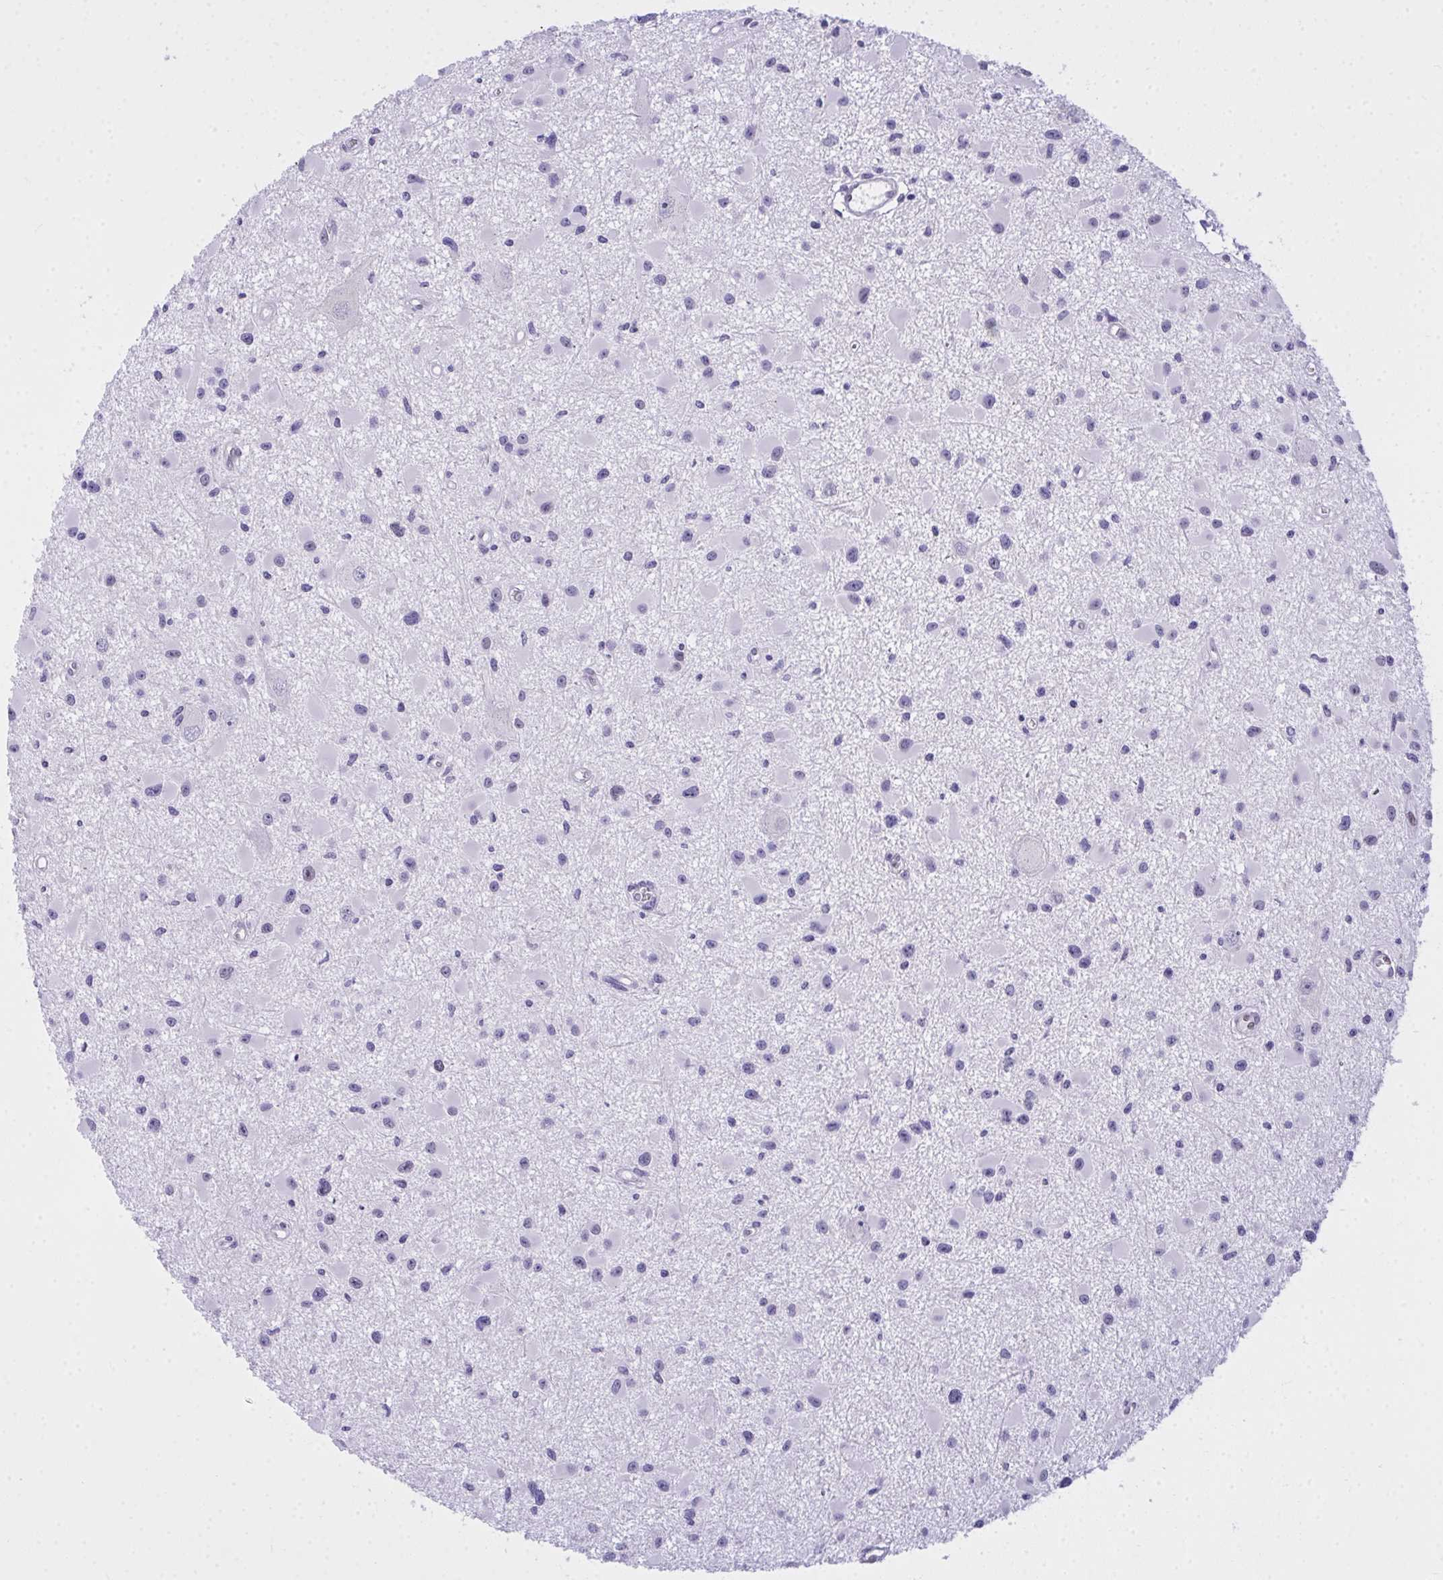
{"staining": {"intensity": "negative", "quantity": "none", "location": "none"}, "tissue": "glioma", "cell_type": "Tumor cells", "image_type": "cancer", "snomed": [{"axis": "morphology", "description": "Glioma, malignant, High grade"}, {"axis": "topography", "description": "Brain"}], "caption": "IHC of malignant high-grade glioma exhibits no positivity in tumor cells. Brightfield microscopy of IHC stained with DAB (brown) and hematoxylin (blue), captured at high magnification.", "gene": "TEAD4", "patient": {"sex": "male", "age": 54}}